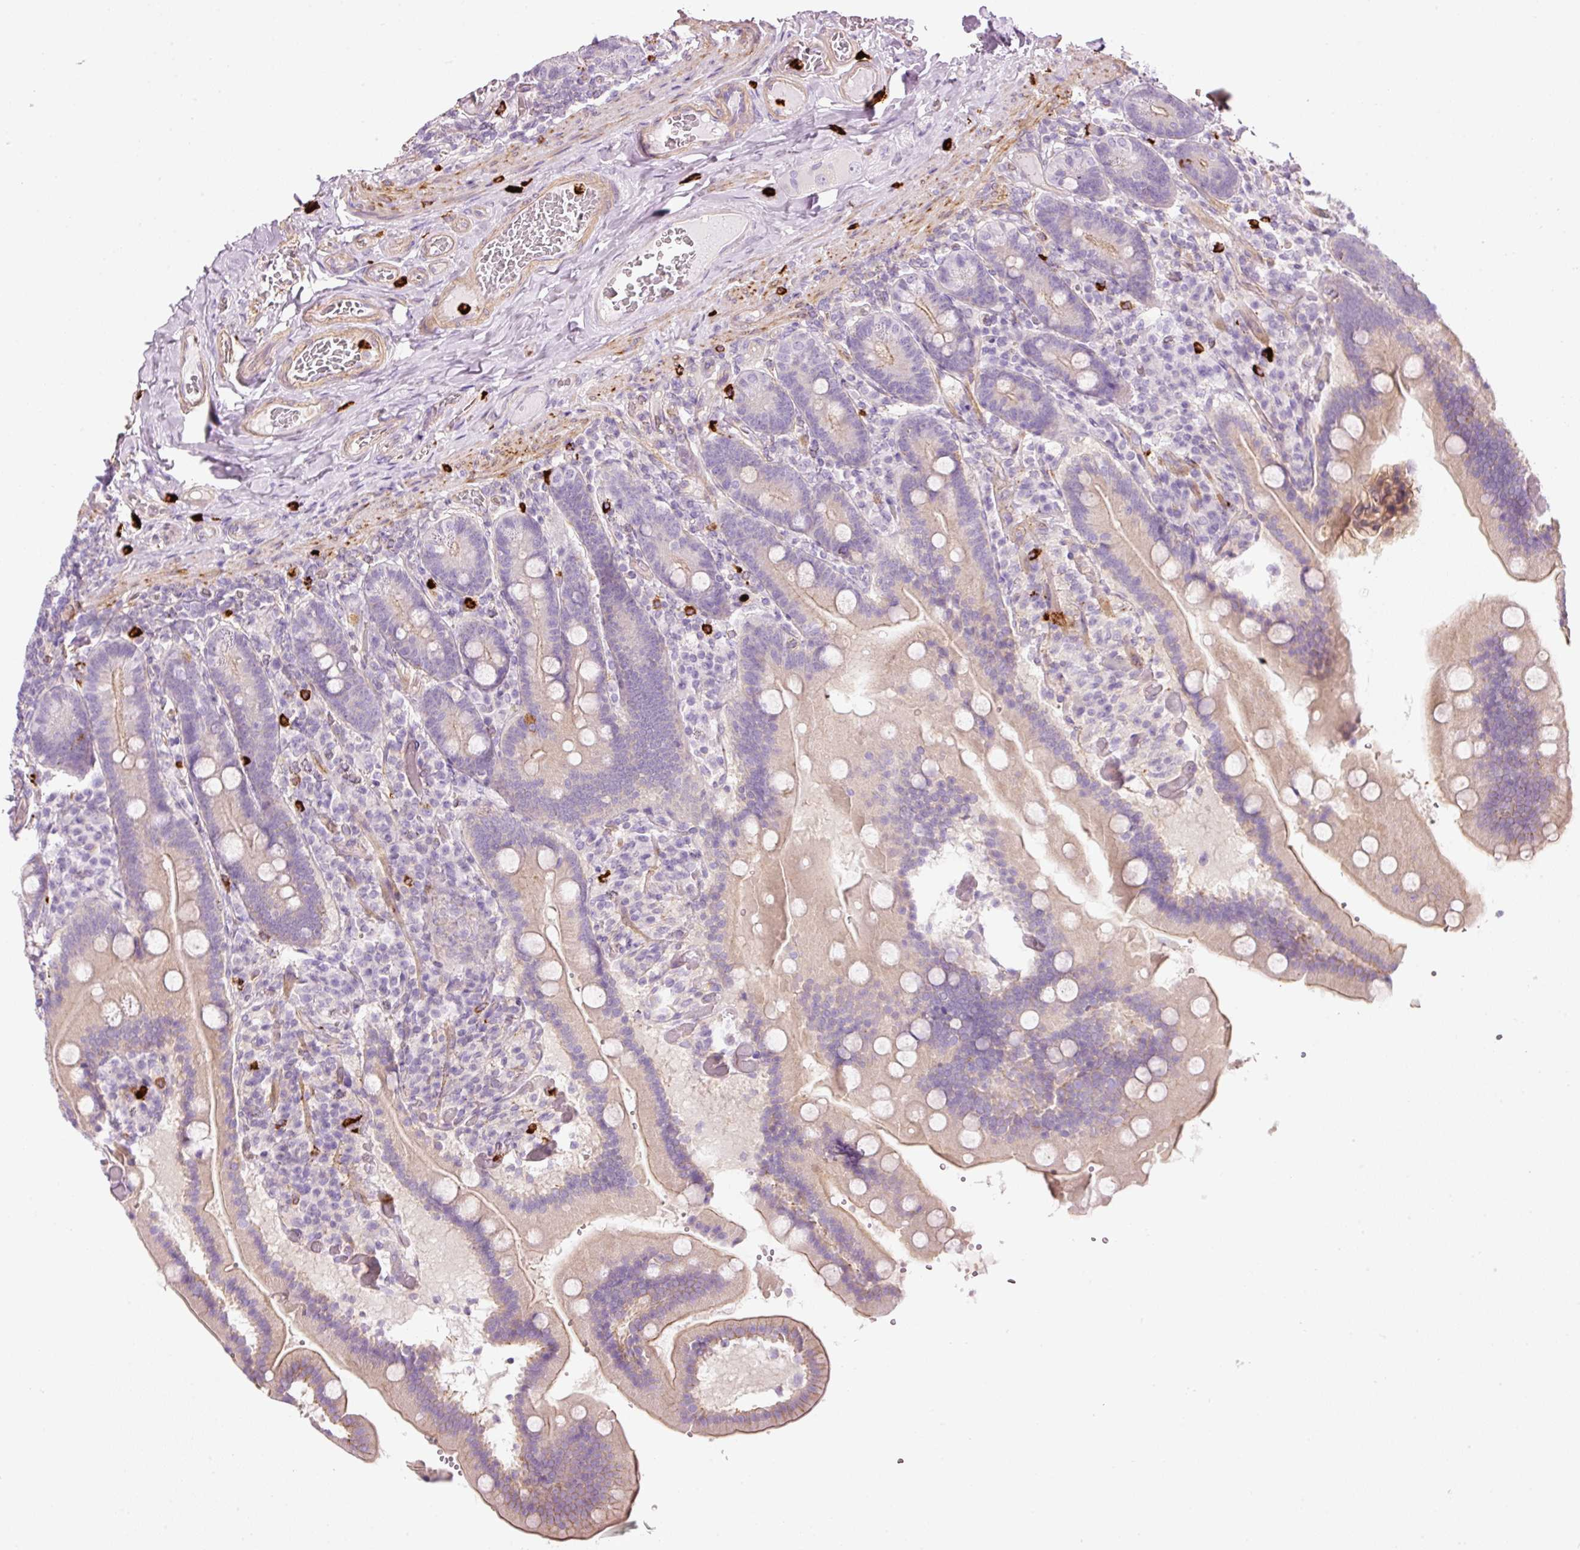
{"staining": {"intensity": "negative", "quantity": "none", "location": "none"}, "tissue": "duodenum", "cell_type": "Glandular cells", "image_type": "normal", "snomed": [{"axis": "morphology", "description": "Normal tissue, NOS"}, {"axis": "topography", "description": "Duodenum"}], "caption": "Immunohistochemical staining of benign human duodenum displays no significant expression in glandular cells. (Brightfield microscopy of DAB immunohistochemistry at high magnification).", "gene": "MAP3K3", "patient": {"sex": "female", "age": 62}}